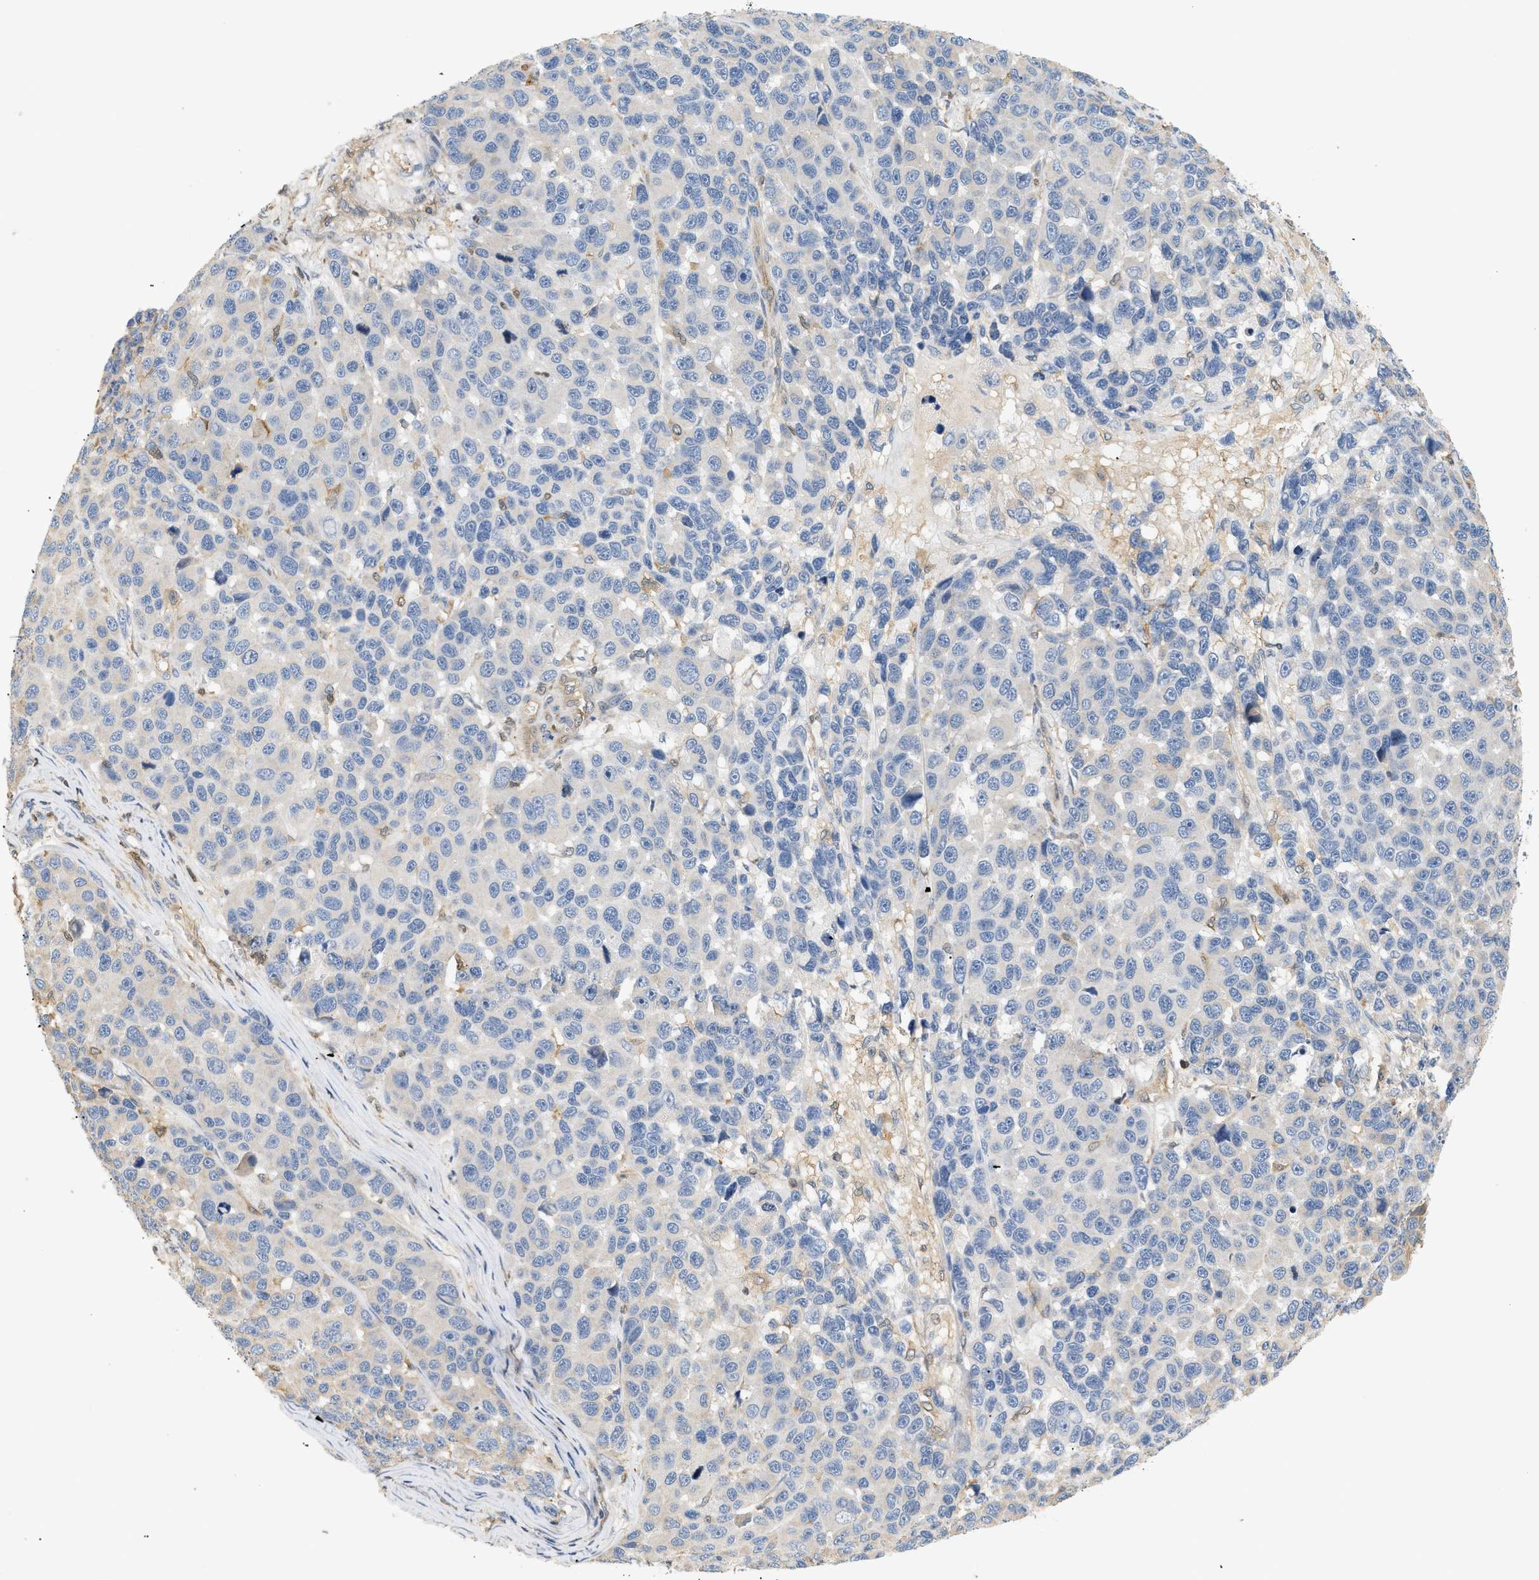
{"staining": {"intensity": "negative", "quantity": "none", "location": "none"}, "tissue": "melanoma", "cell_type": "Tumor cells", "image_type": "cancer", "snomed": [{"axis": "morphology", "description": "Malignant melanoma, NOS"}, {"axis": "topography", "description": "Skin"}], "caption": "This is an immunohistochemistry photomicrograph of melanoma. There is no staining in tumor cells.", "gene": "FARS2", "patient": {"sex": "male", "age": 53}}